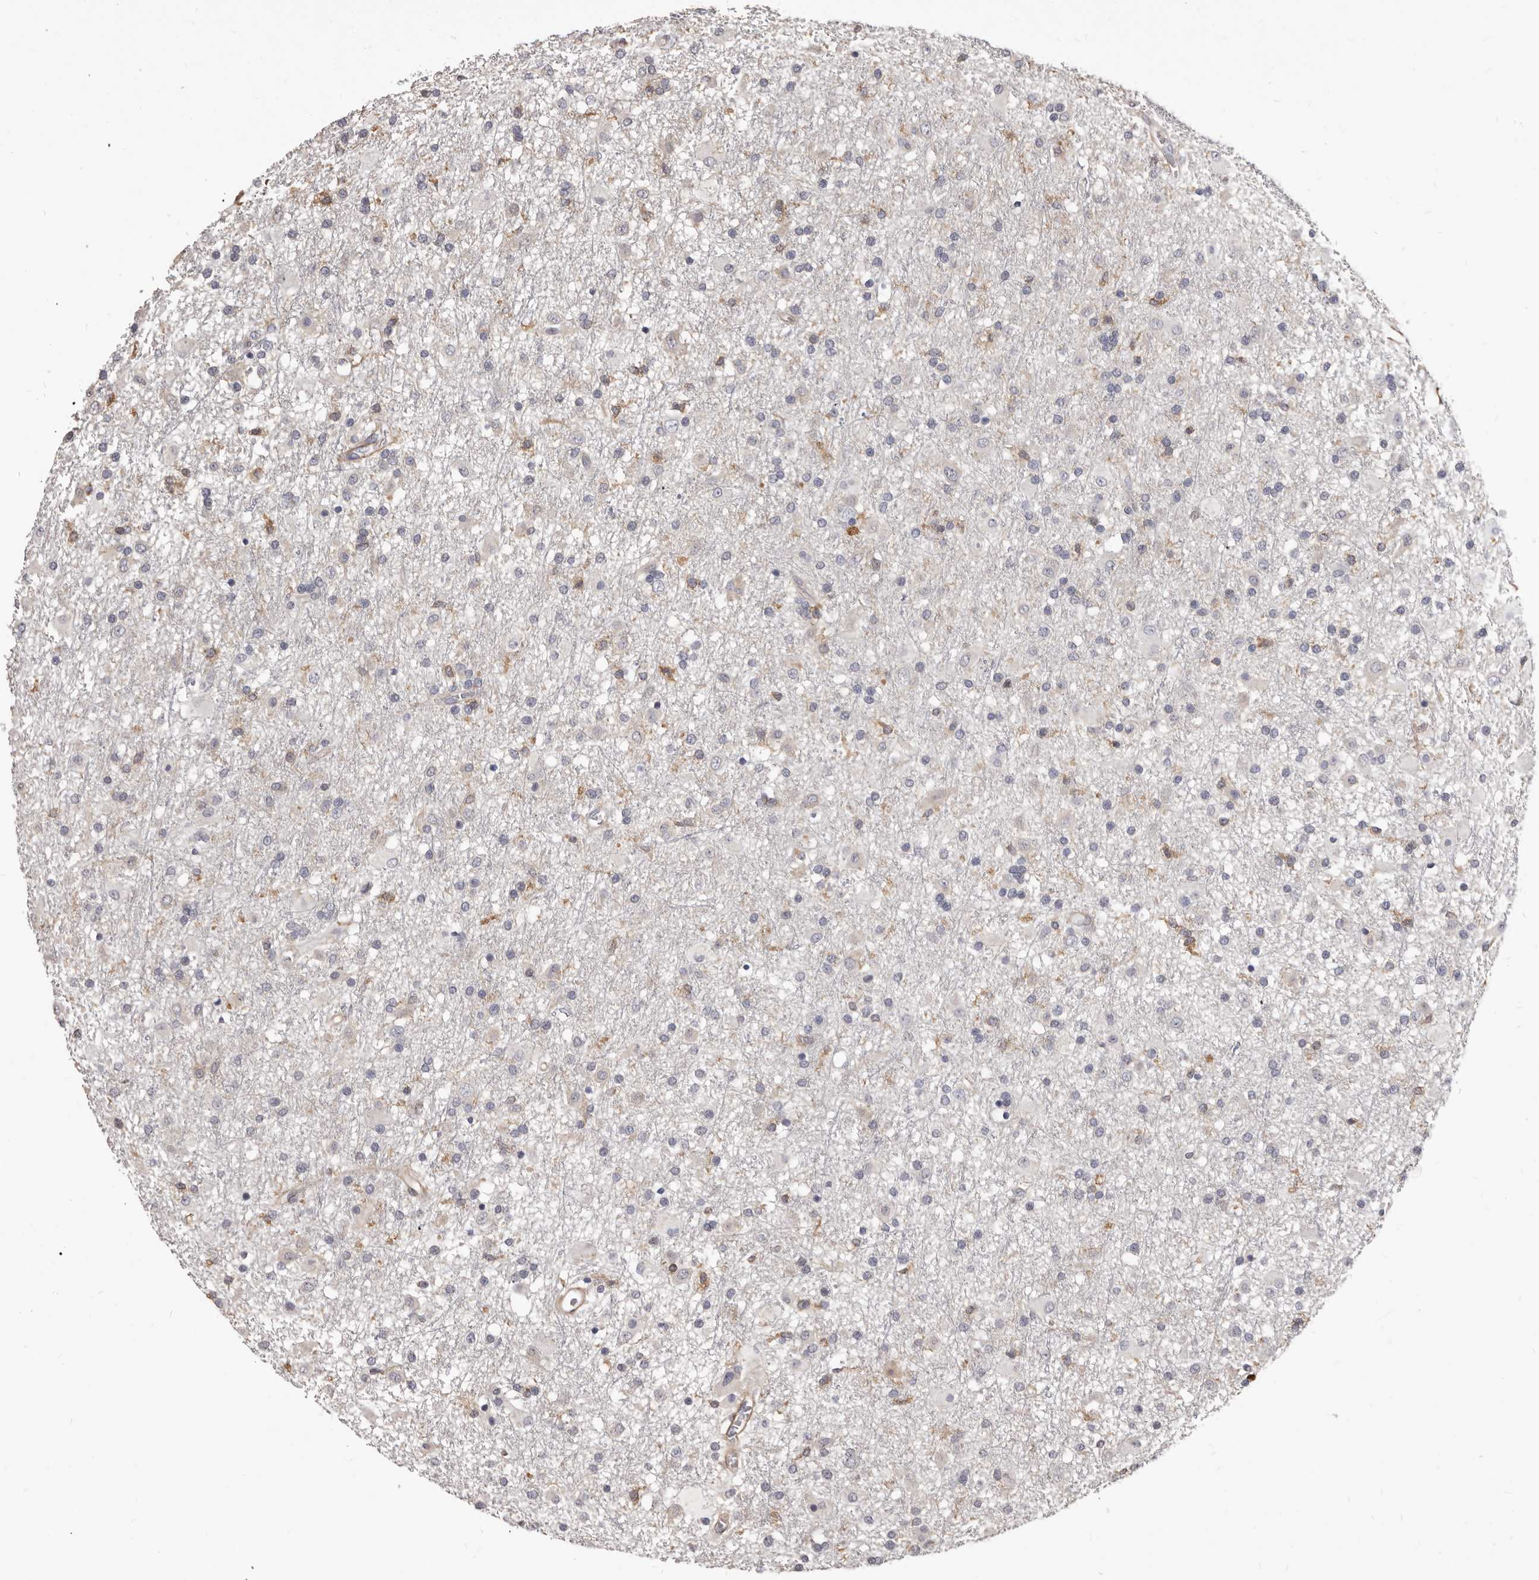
{"staining": {"intensity": "weak", "quantity": "<25%", "location": "cytoplasmic/membranous"}, "tissue": "glioma", "cell_type": "Tumor cells", "image_type": "cancer", "snomed": [{"axis": "morphology", "description": "Glioma, malignant, Low grade"}, {"axis": "topography", "description": "Brain"}], "caption": "Immunohistochemical staining of glioma displays no significant expression in tumor cells.", "gene": "NIBAN1", "patient": {"sex": "male", "age": 65}}